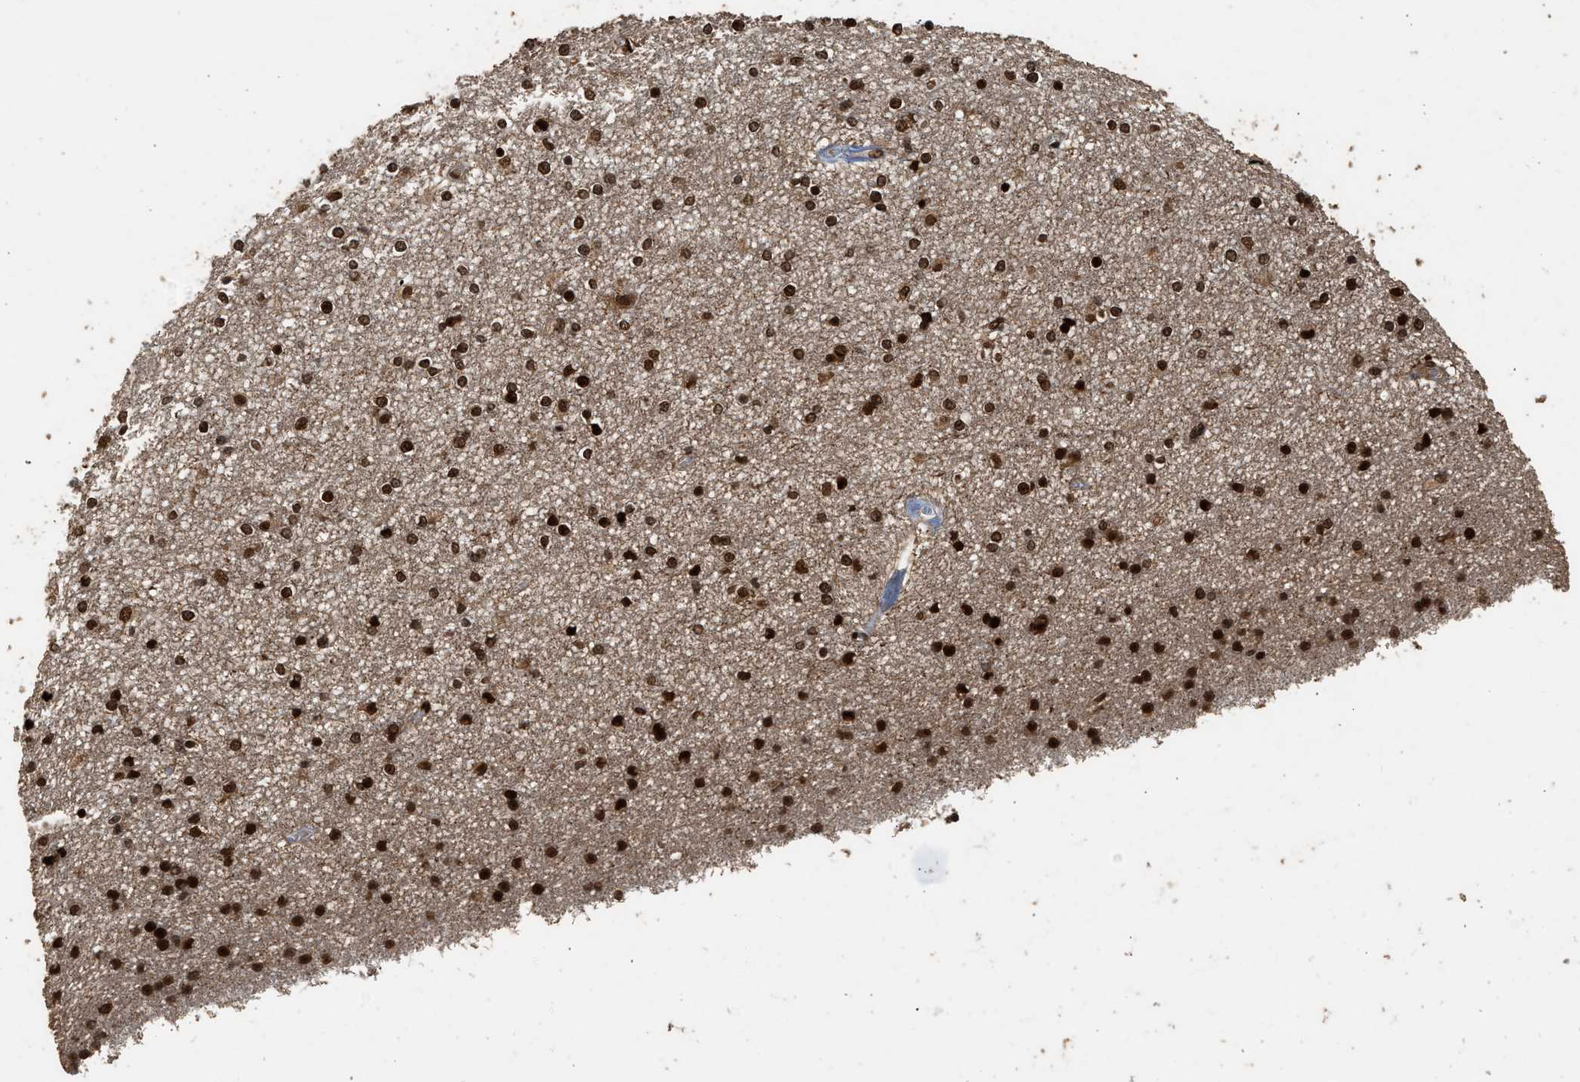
{"staining": {"intensity": "strong", "quantity": ">75%", "location": "nuclear"}, "tissue": "caudate", "cell_type": "Glial cells", "image_type": "normal", "snomed": [{"axis": "morphology", "description": "Normal tissue, NOS"}, {"axis": "topography", "description": "Lateral ventricle wall"}], "caption": "A photomicrograph of human caudate stained for a protein exhibits strong nuclear brown staining in glial cells. The staining was performed using DAB to visualize the protein expression in brown, while the nuclei were stained in blue with hematoxylin (Magnification: 20x).", "gene": "PPP4R3B", "patient": {"sex": "female", "age": 54}}